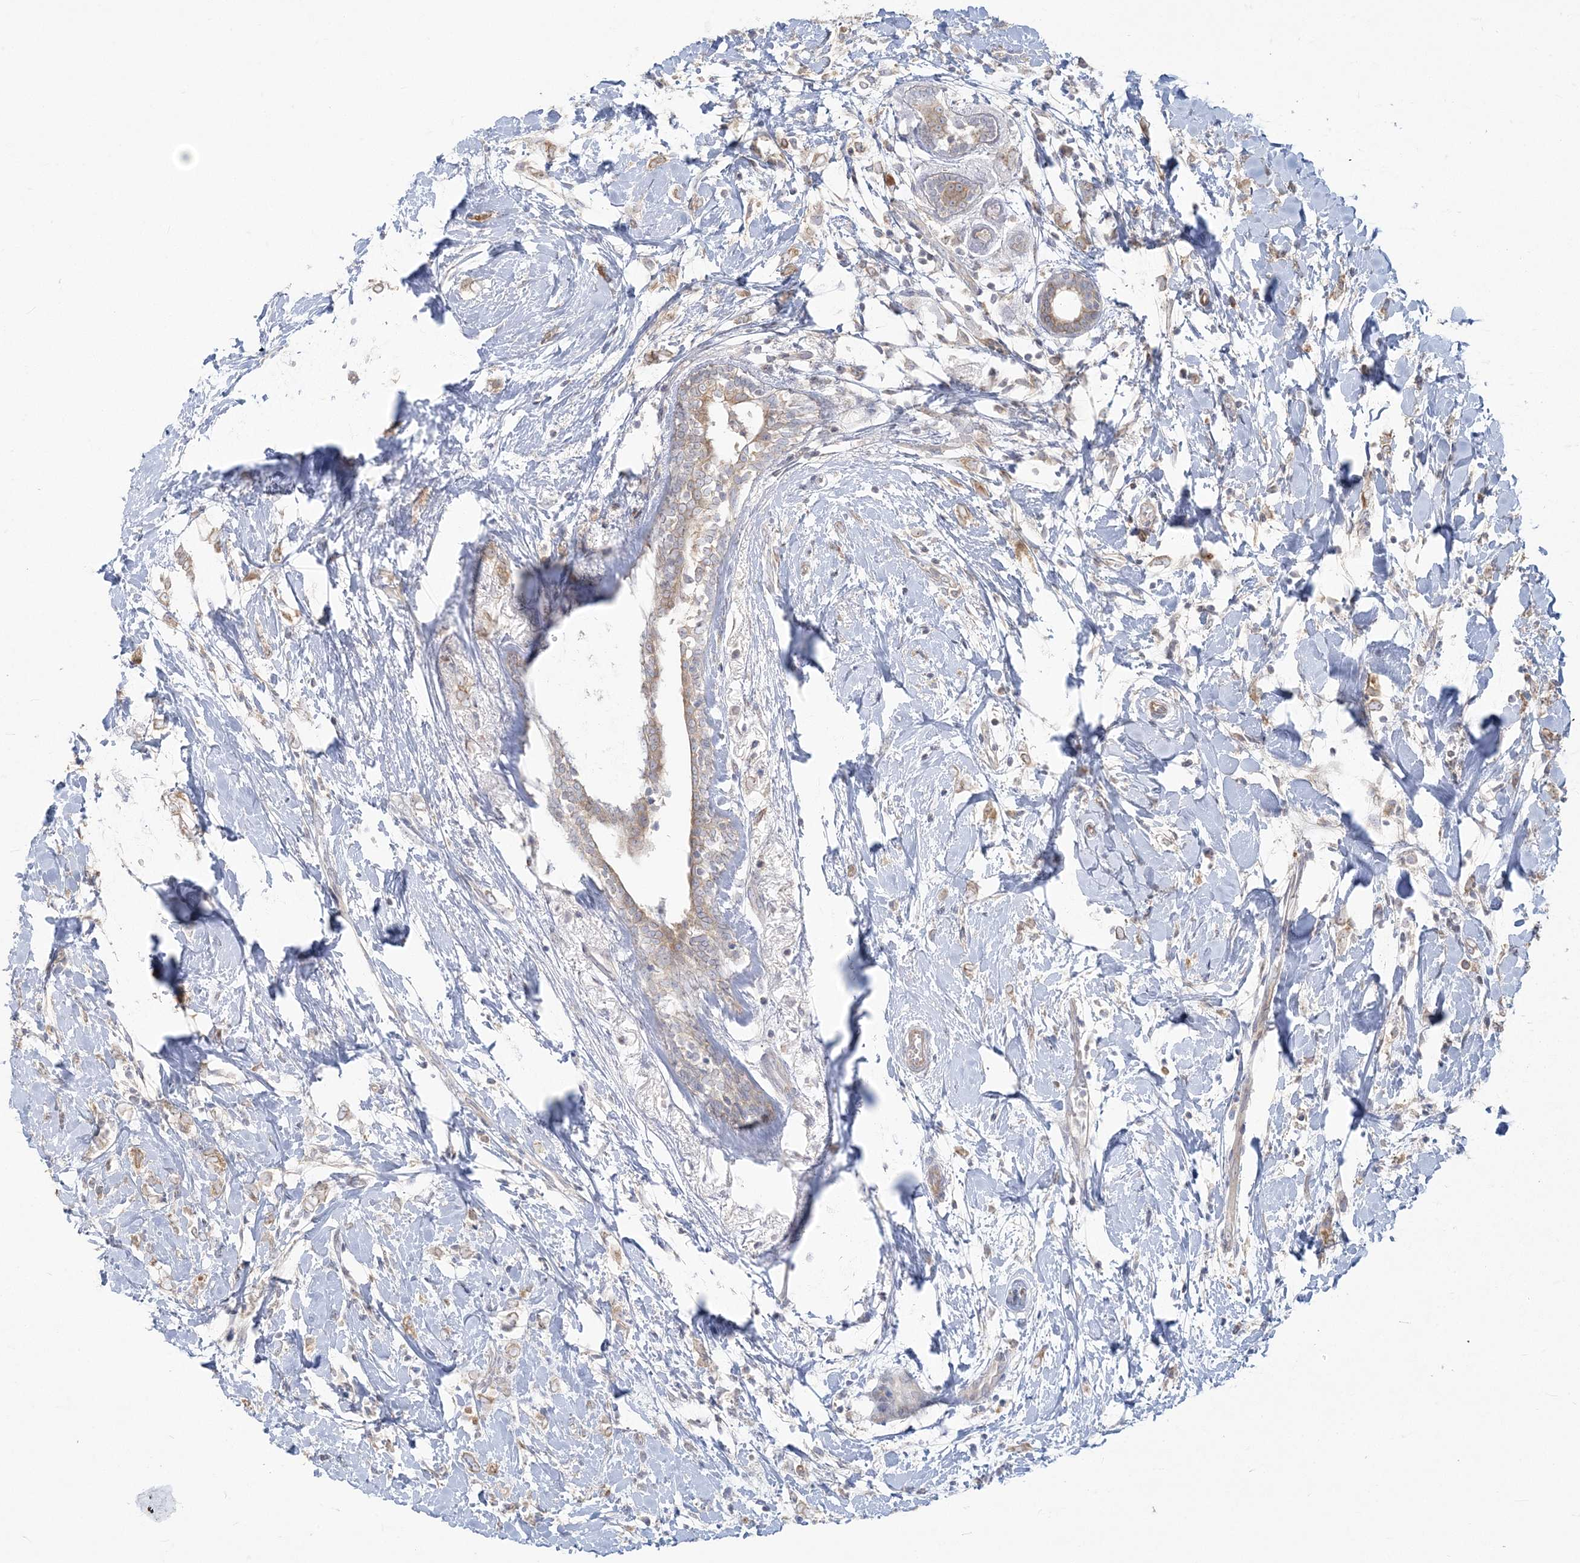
{"staining": {"intensity": "weak", "quantity": ">75%", "location": "cytoplasmic/membranous"}, "tissue": "breast cancer", "cell_type": "Tumor cells", "image_type": "cancer", "snomed": [{"axis": "morphology", "description": "Normal tissue, NOS"}, {"axis": "morphology", "description": "Lobular carcinoma"}, {"axis": "topography", "description": "Breast"}], "caption": "DAB (3,3'-diaminobenzidine) immunohistochemical staining of breast cancer demonstrates weak cytoplasmic/membranous protein positivity in about >75% of tumor cells.", "gene": "ZC3H6", "patient": {"sex": "female", "age": 47}}